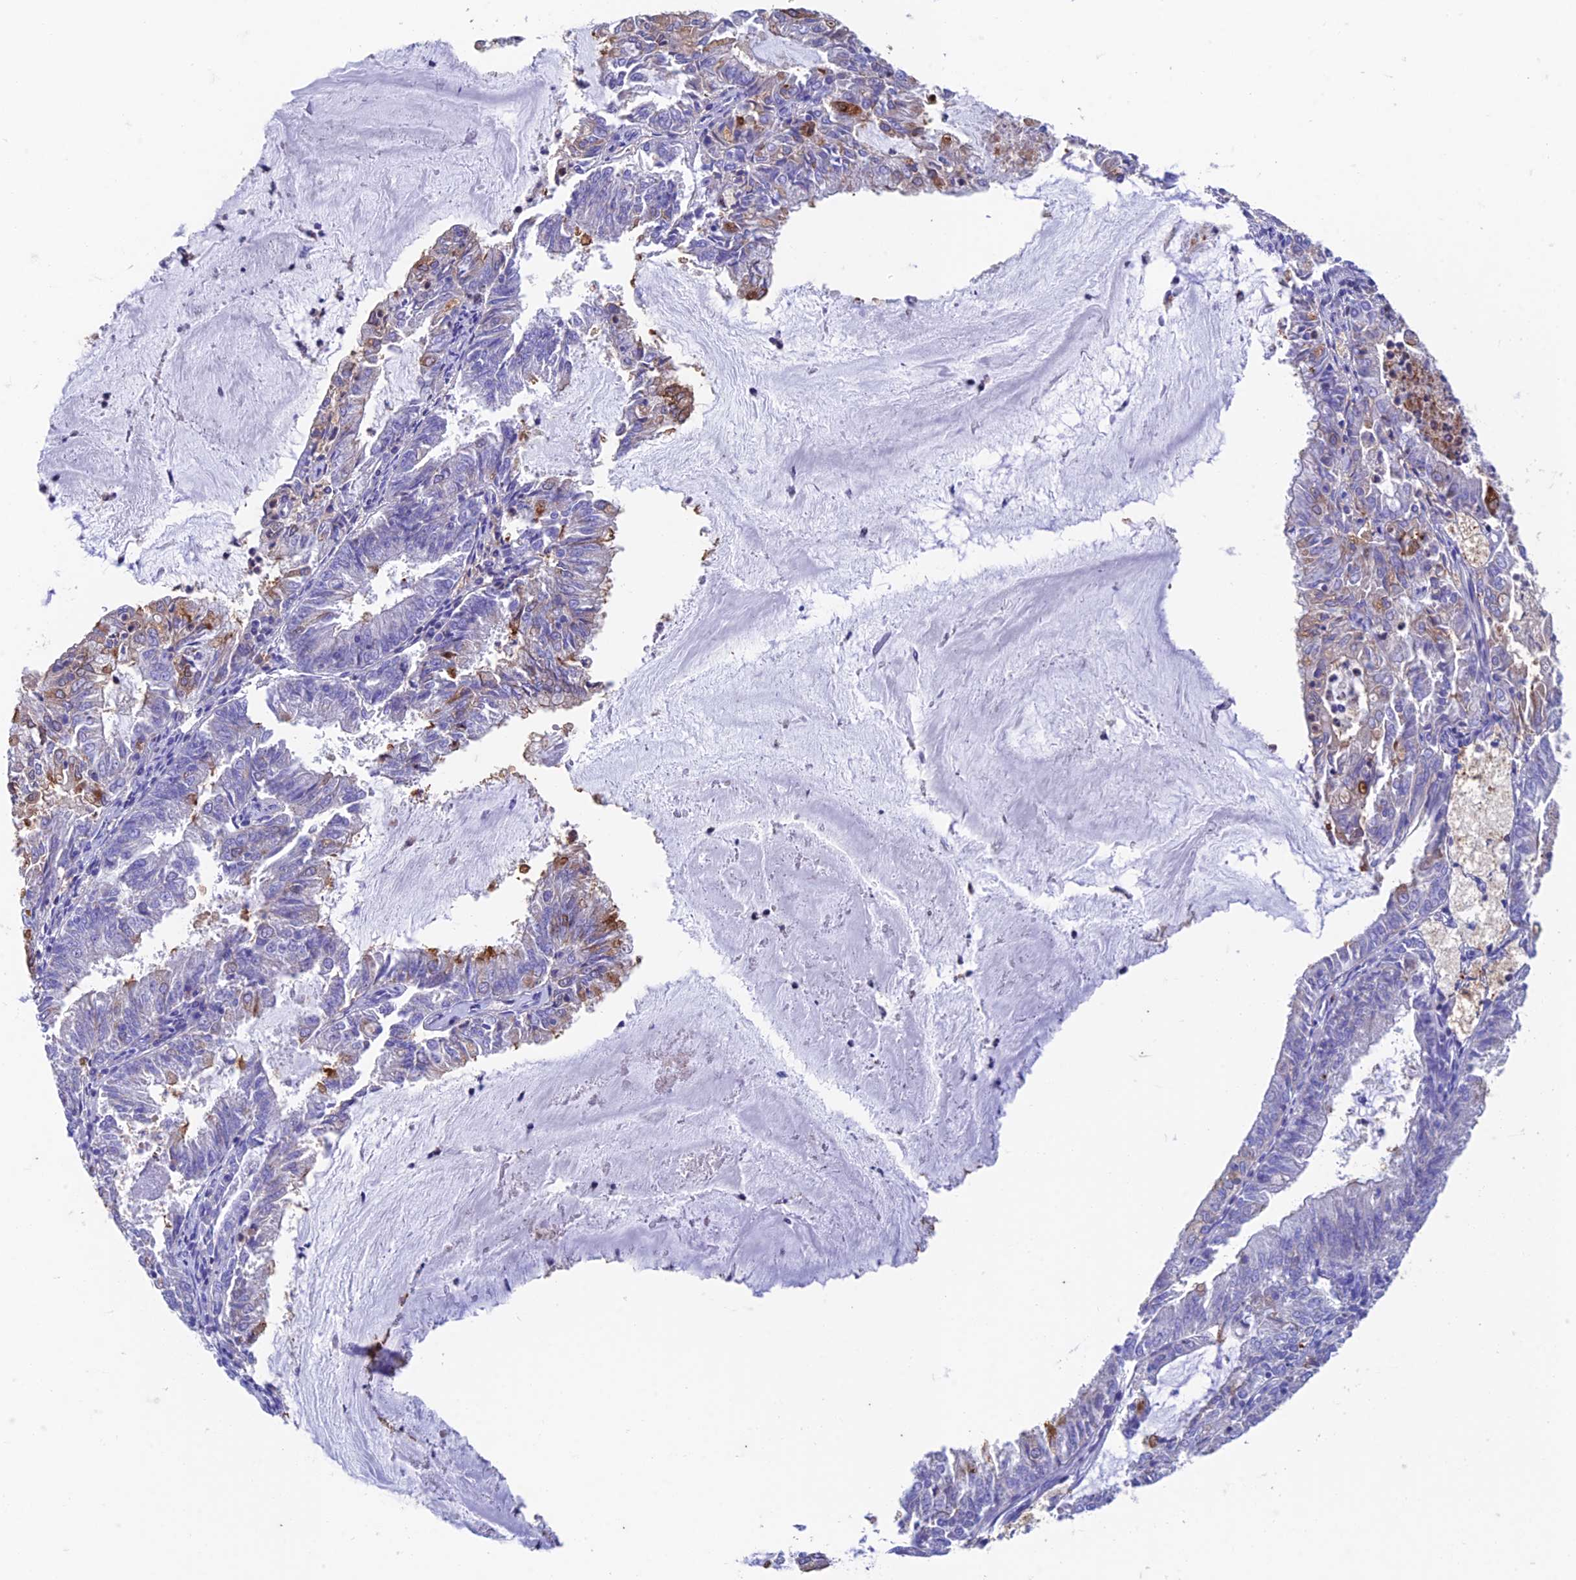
{"staining": {"intensity": "moderate", "quantity": "<25%", "location": "cytoplasmic/membranous,nuclear"}, "tissue": "endometrial cancer", "cell_type": "Tumor cells", "image_type": "cancer", "snomed": [{"axis": "morphology", "description": "Adenocarcinoma, NOS"}, {"axis": "topography", "description": "Endometrium"}], "caption": "A low amount of moderate cytoplasmic/membranous and nuclear expression is identified in approximately <25% of tumor cells in adenocarcinoma (endometrial) tissue. The protein is shown in brown color, while the nuclei are stained blue.", "gene": "FGF7", "patient": {"sex": "female", "age": 57}}